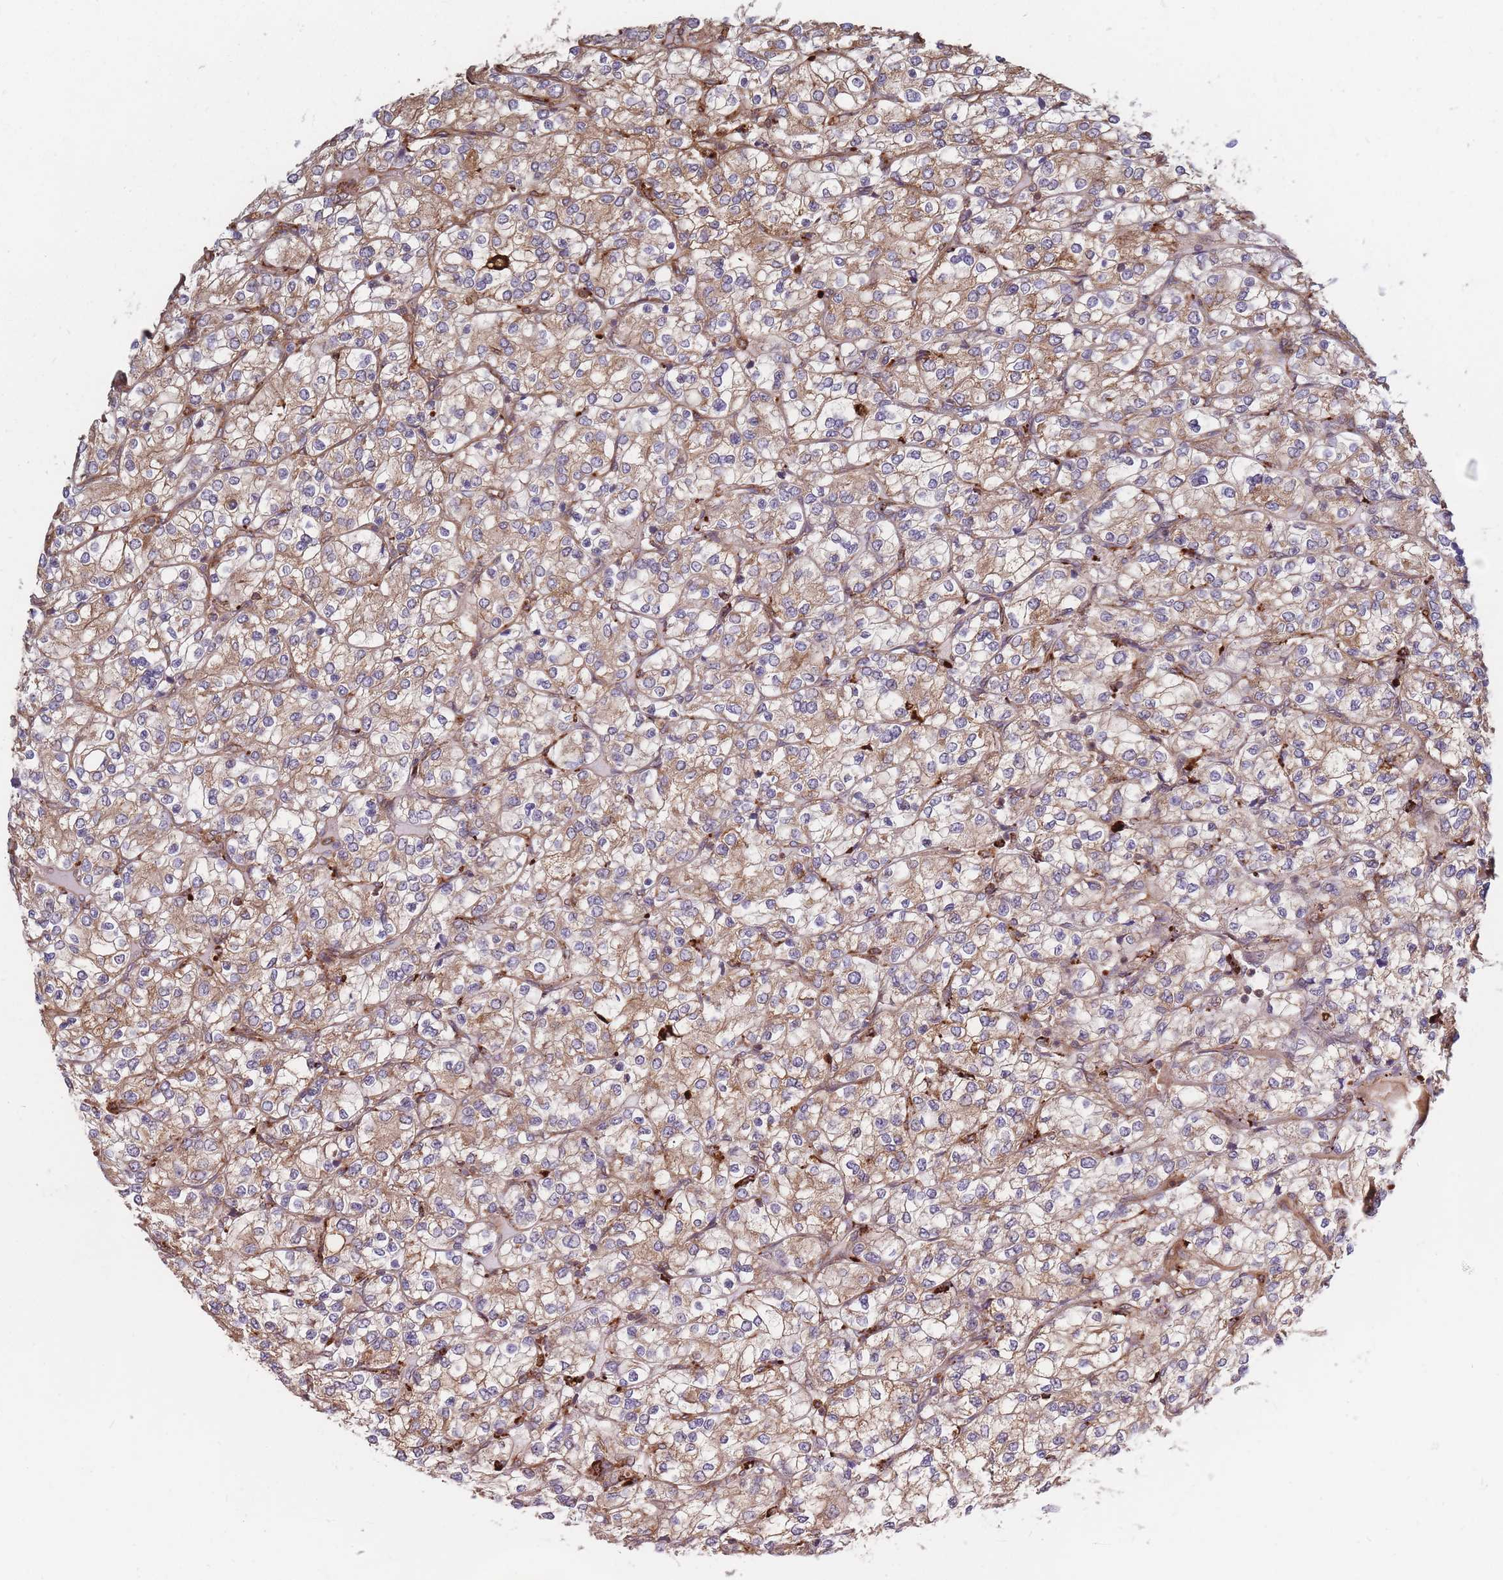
{"staining": {"intensity": "moderate", "quantity": ">75%", "location": "cytoplasmic/membranous"}, "tissue": "renal cancer", "cell_type": "Tumor cells", "image_type": "cancer", "snomed": [{"axis": "morphology", "description": "Adenocarcinoma, NOS"}, {"axis": "topography", "description": "Kidney"}], "caption": "A micrograph of human renal cancer stained for a protein shows moderate cytoplasmic/membranous brown staining in tumor cells. (IHC, brightfield microscopy, high magnification).", "gene": "RASSF2", "patient": {"sex": "male", "age": 80}}